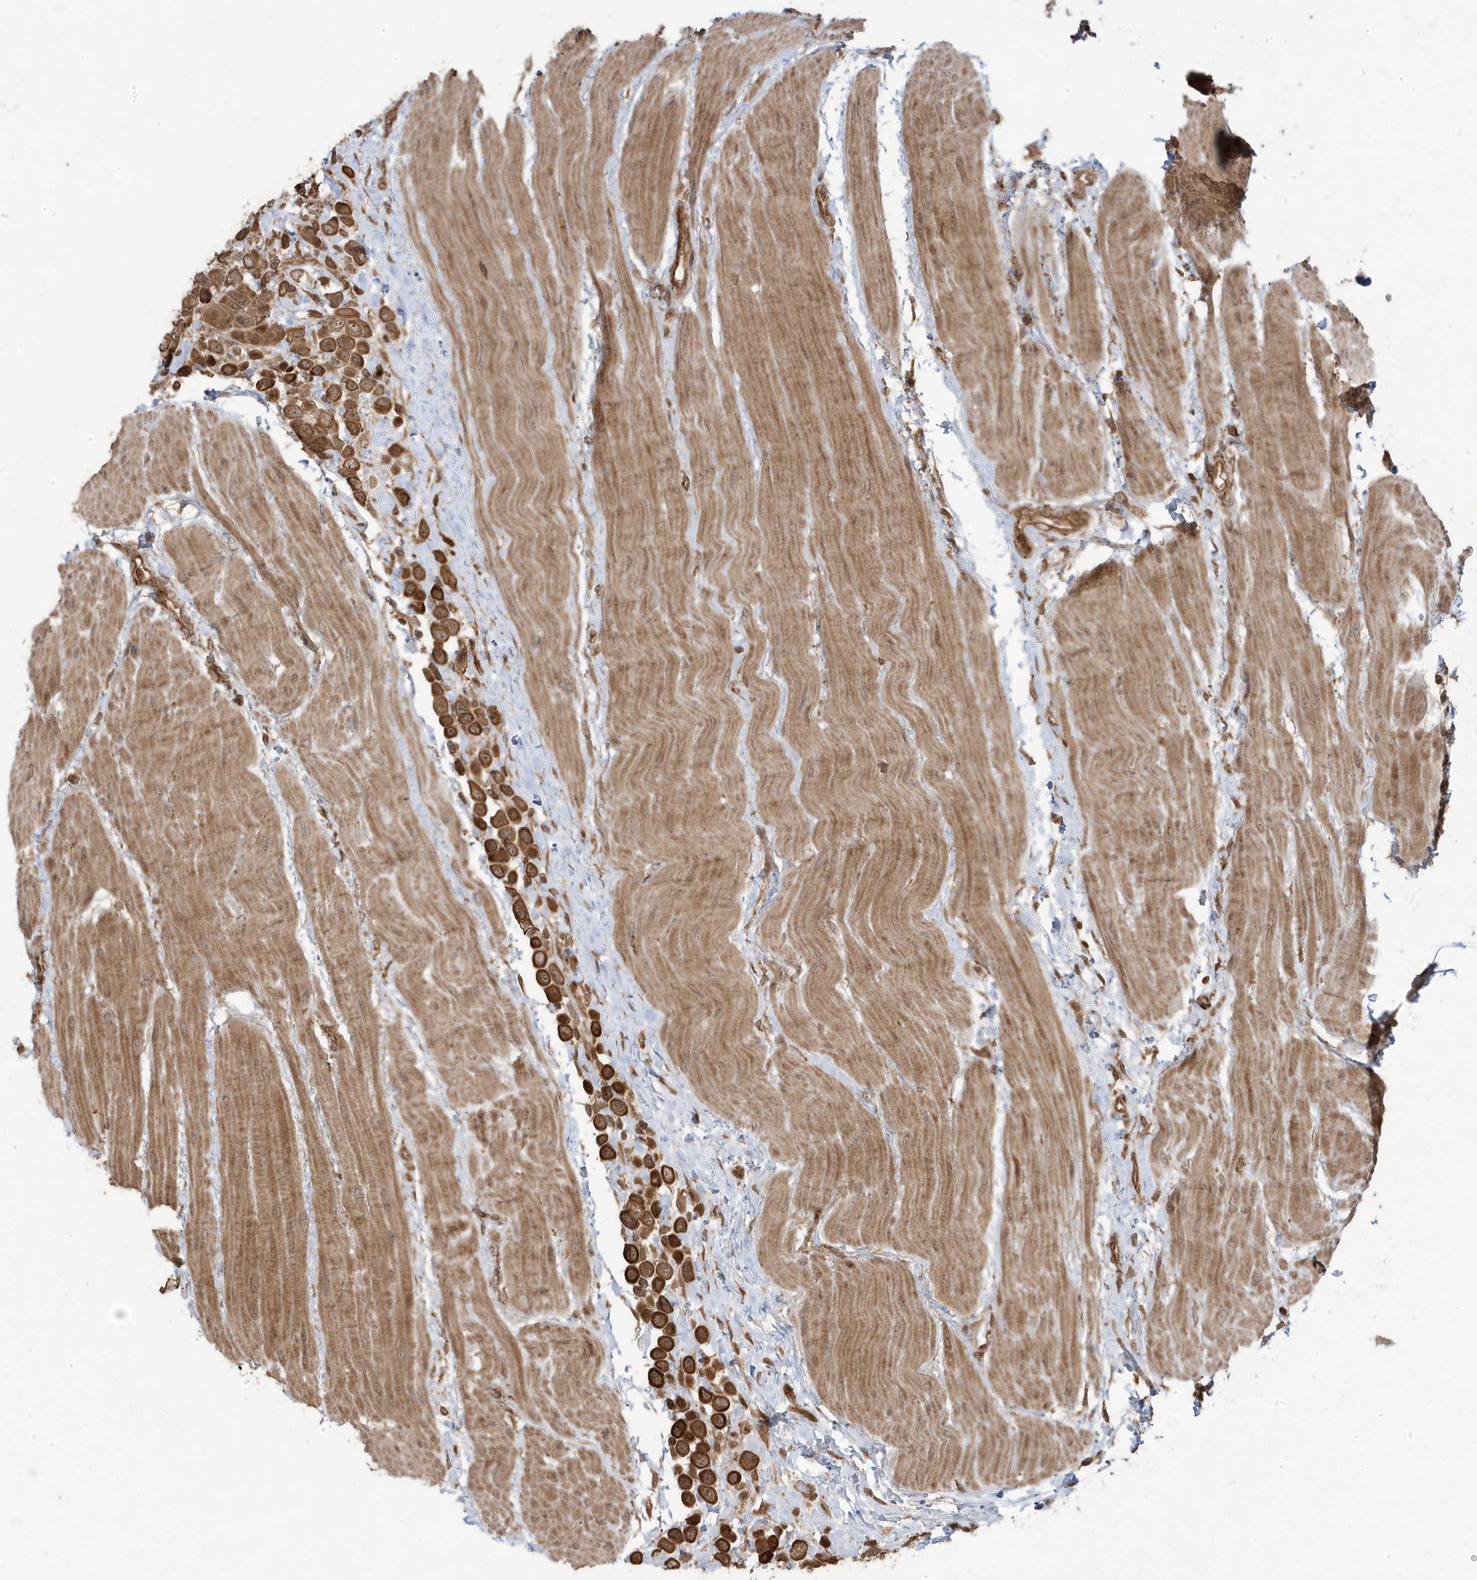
{"staining": {"intensity": "strong", "quantity": ">75%", "location": "cytoplasmic/membranous"}, "tissue": "urothelial cancer", "cell_type": "Tumor cells", "image_type": "cancer", "snomed": [{"axis": "morphology", "description": "Urothelial carcinoma, High grade"}, {"axis": "topography", "description": "Urinary bladder"}], "caption": "Human urothelial carcinoma (high-grade) stained with a brown dye reveals strong cytoplasmic/membranous positive staining in about >75% of tumor cells.", "gene": "ASAP1", "patient": {"sex": "male", "age": 50}}